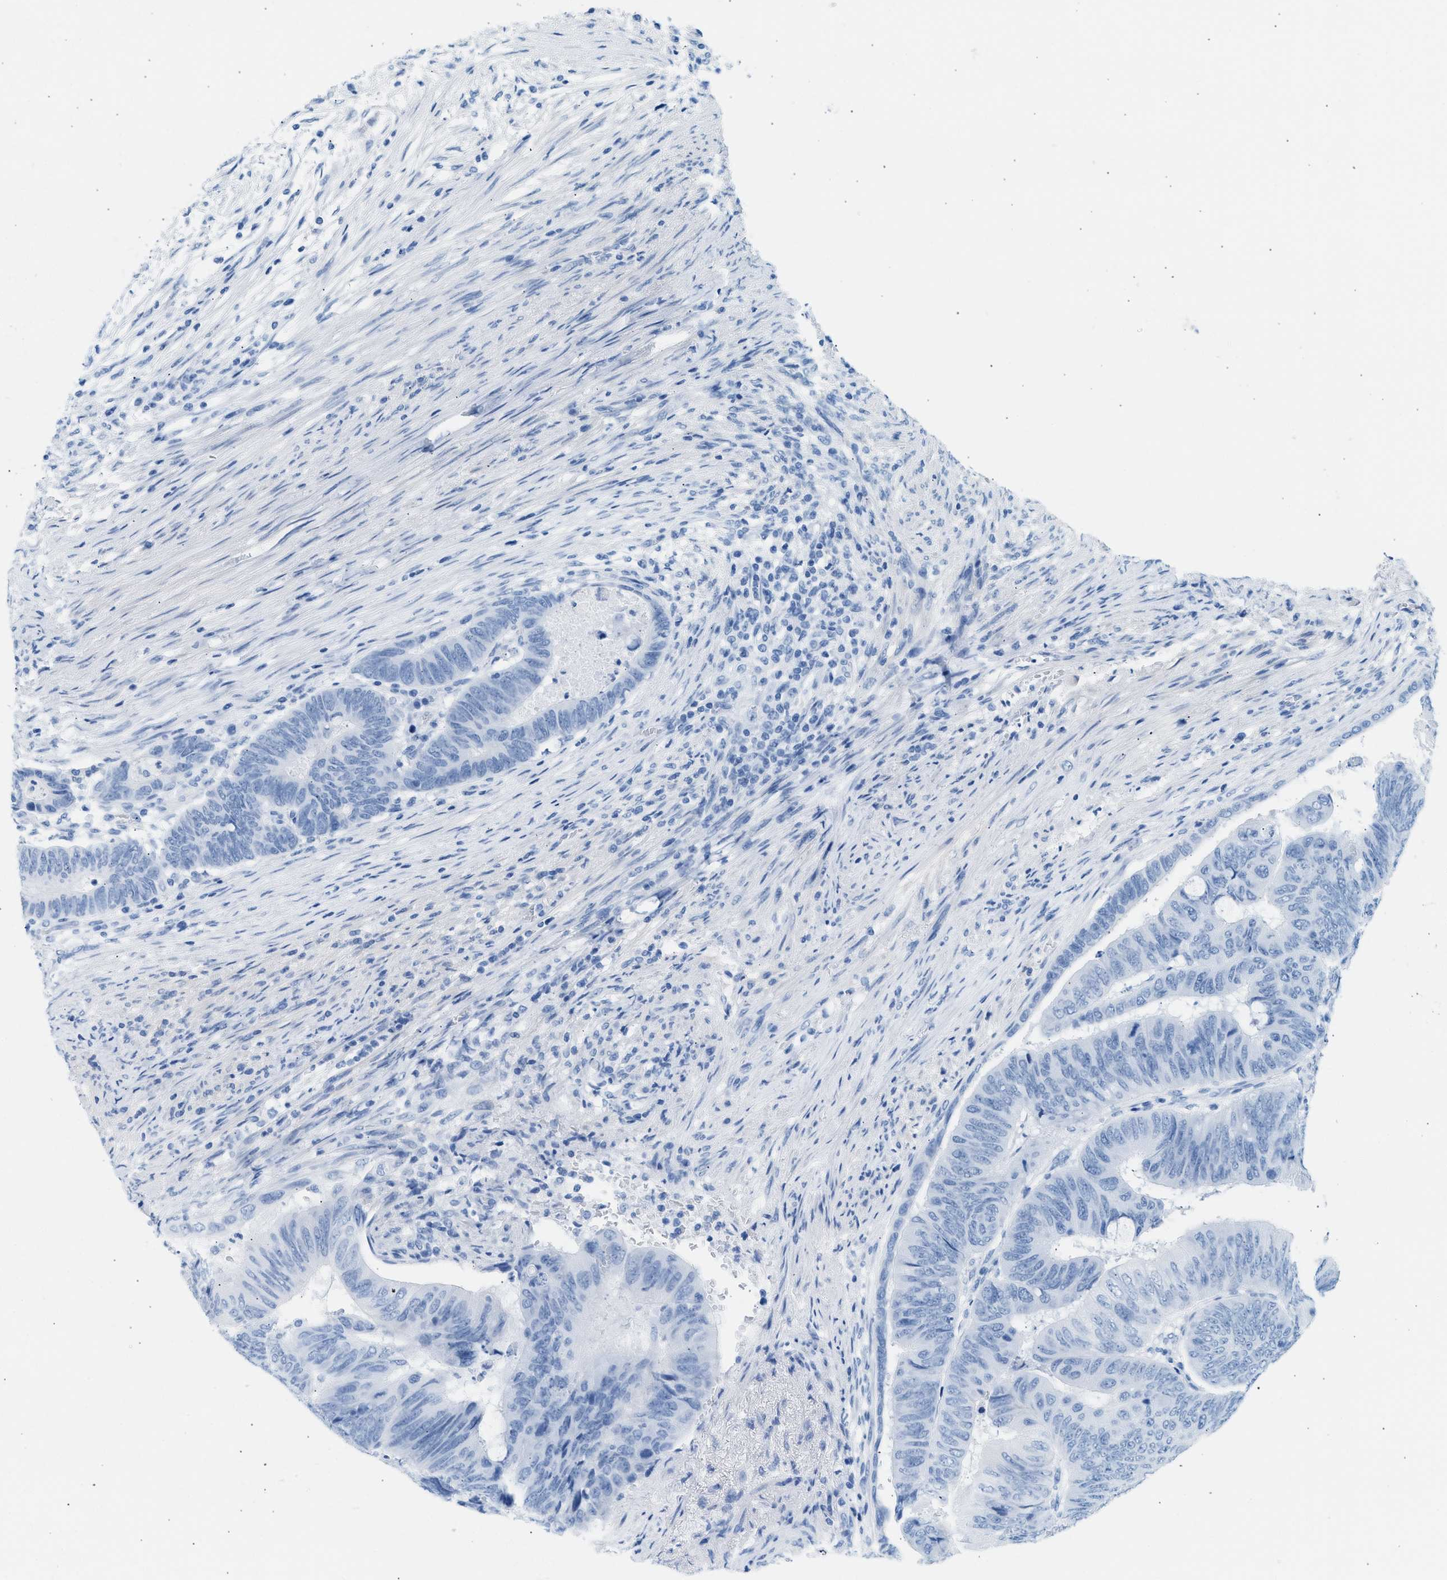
{"staining": {"intensity": "negative", "quantity": "none", "location": "none"}, "tissue": "colorectal cancer", "cell_type": "Tumor cells", "image_type": "cancer", "snomed": [{"axis": "morphology", "description": "Normal tissue, NOS"}, {"axis": "morphology", "description": "Adenocarcinoma, NOS"}, {"axis": "topography", "description": "Rectum"}, {"axis": "topography", "description": "Peripheral nerve tissue"}], "caption": "This is a image of immunohistochemistry staining of colorectal cancer (adenocarcinoma), which shows no positivity in tumor cells. The staining was performed using DAB (3,3'-diaminobenzidine) to visualize the protein expression in brown, while the nuclei were stained in blue with hematoxylin (Magnification: 20x).", "gene": "SPAM1", "patient": {"sex": "male", "age": 92}}